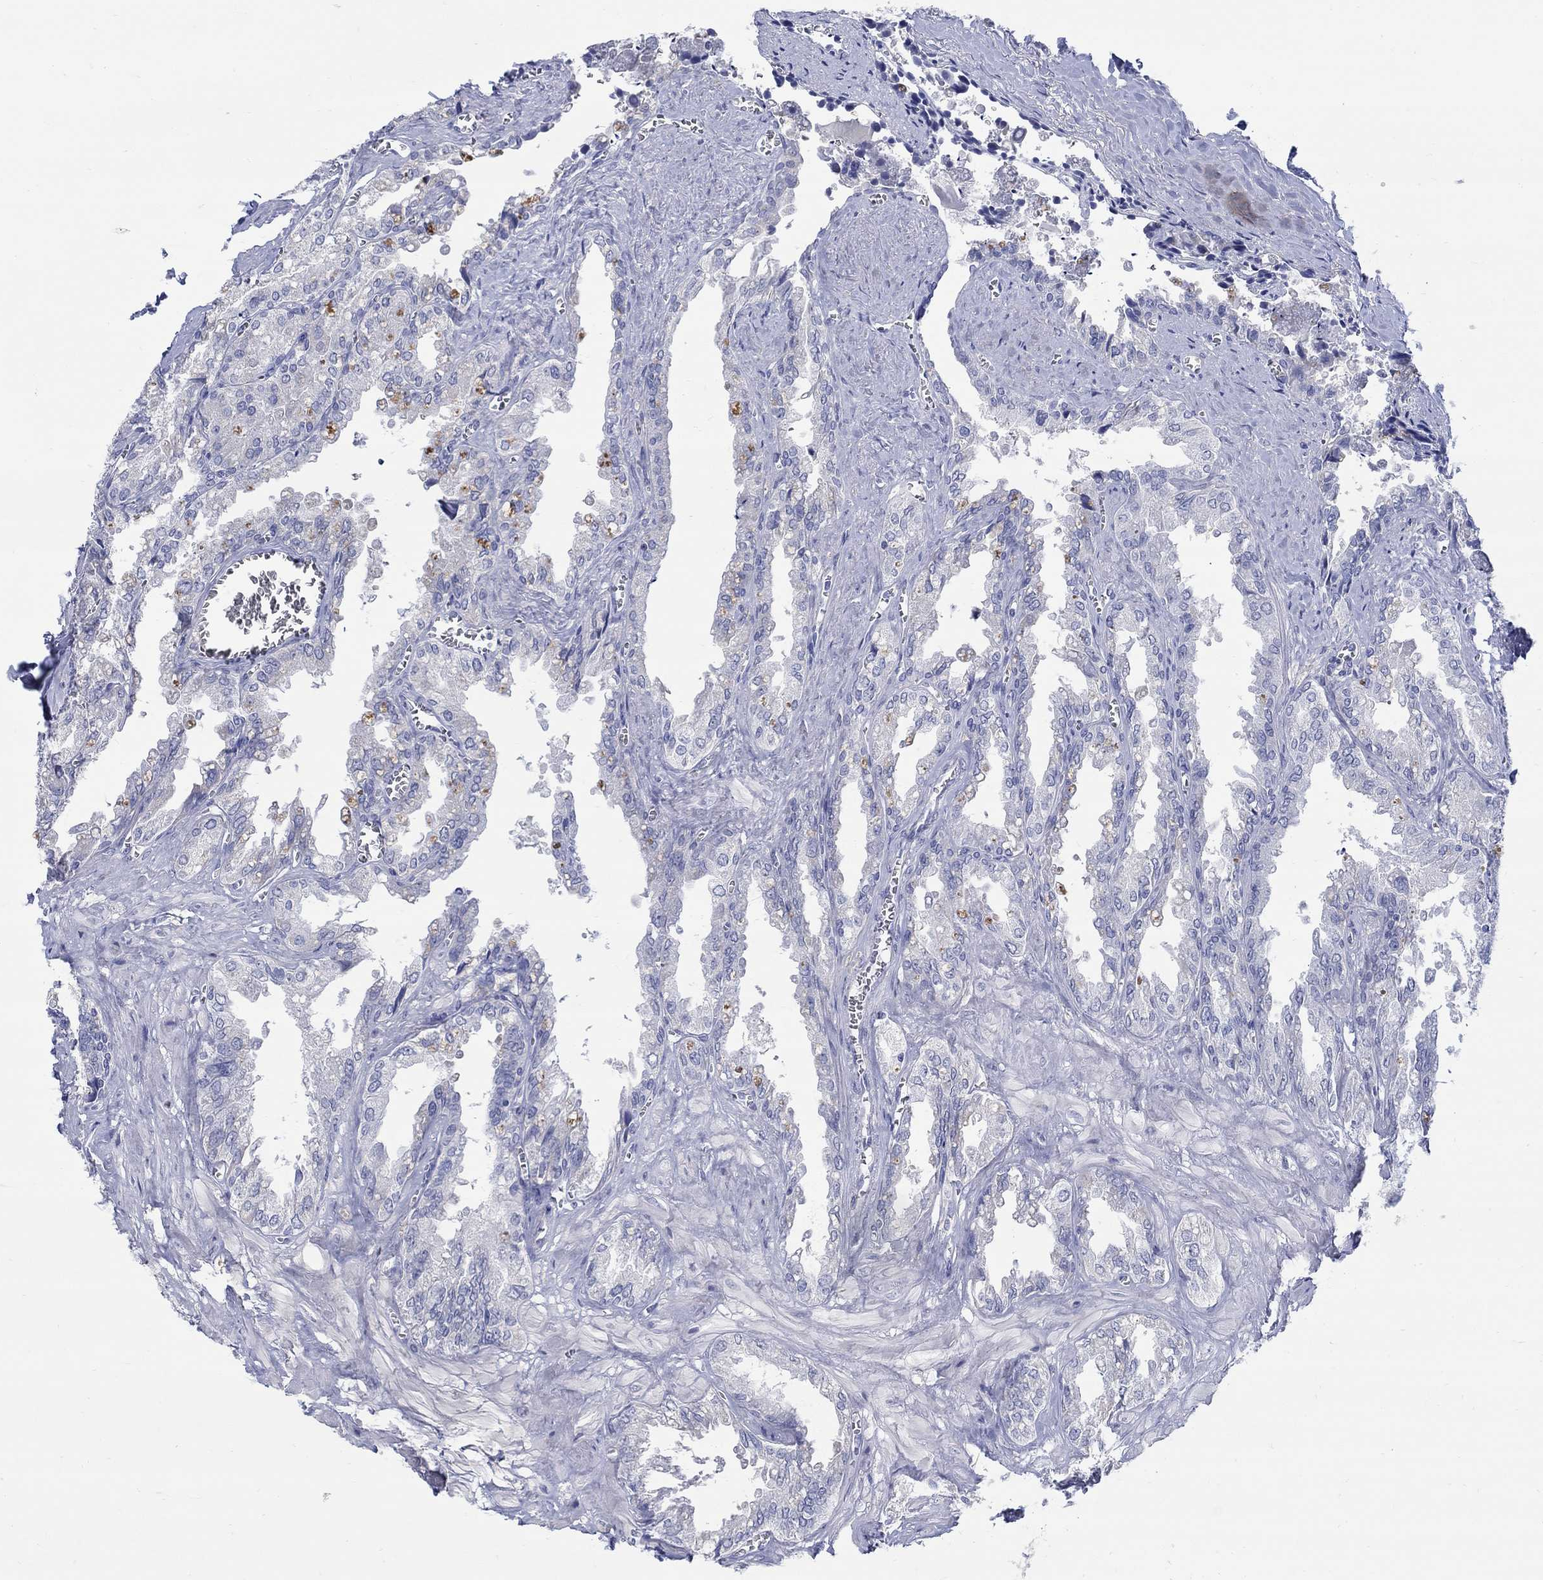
{"staining": {"intensity": "negative", "quantity": "none", "location": "none"}, "tissue": "seminal vesicle", "cell_type": "Glandular cells", "image_type": "normal", "snomed": [{"axis": "morphology", "description": "Normal tissue, NOS"}, {"axis": "topography", "description": "Seminal veicle"}], "caption": "This is a photomicrograph of immunohistochemistry staining of unremarkable seminal vesicle, which shows no staining in glandular cells. (Immunohistochemistry (ihc), brightfield microscopy, high magnification).", "gene": "REEP2", "patient": {"sex": "male", "age": 67}}